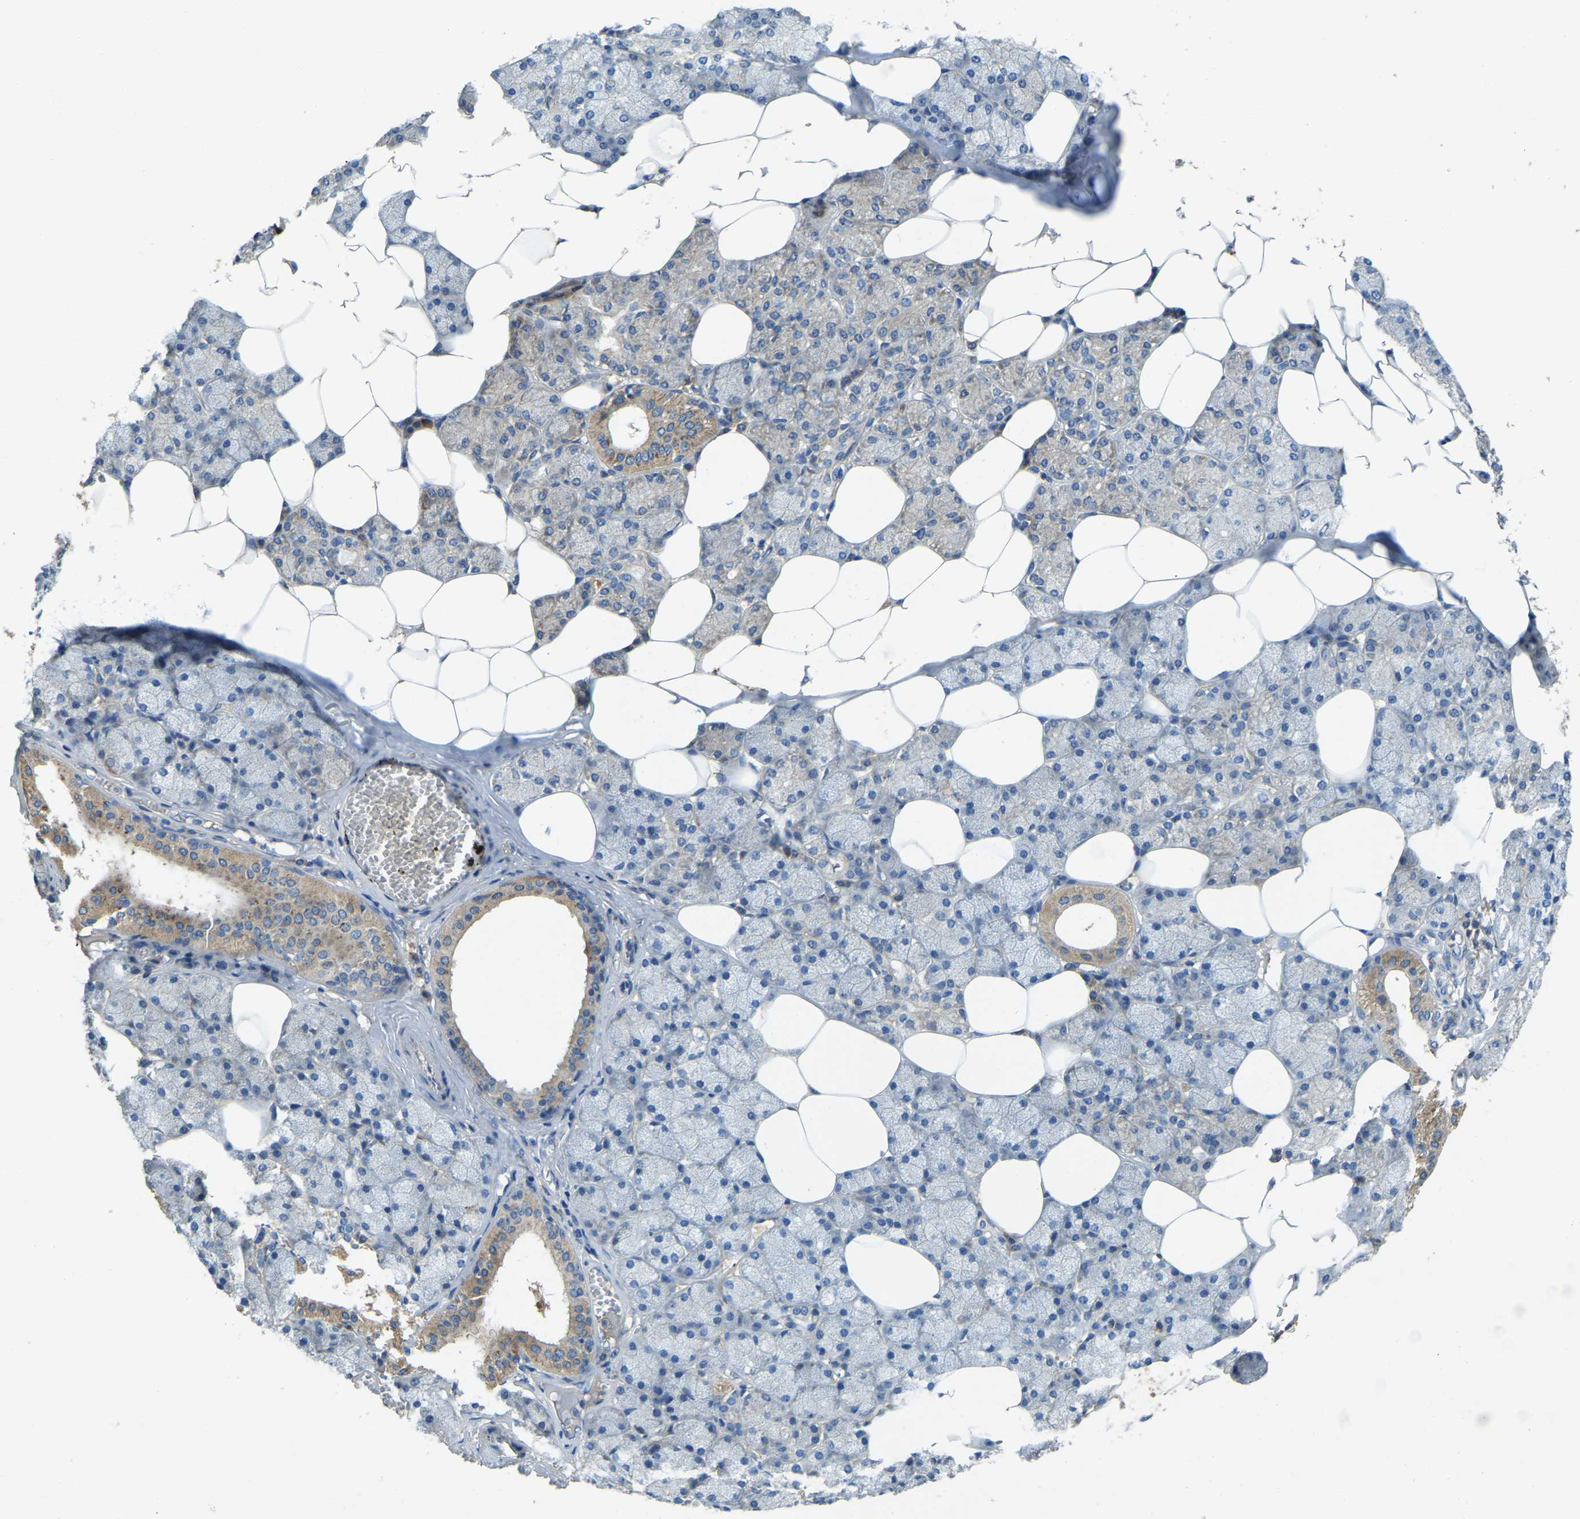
{"staining": {"intensity": "moderate", "quantity": "25%-75%", "location": "cytoplasmic/membranous"}, "tissue": "salivary gland", "cell_type": "Glandular cells", "image_type": "normal", "snomed": [{"axis": "morphology", "description": "Normal tissue, NOS"}, {"axis": "topography", "description": "Salivary gland"}], "caption": "Immunohistochemistry (DAB) staining of benign human salivary gland reveals moderate cytoplasmic/membranous protein expression in about 25%-75% of glandular cells.", "gene": "ATP8B1", "patient": {"sex": "male", "age": 62}}